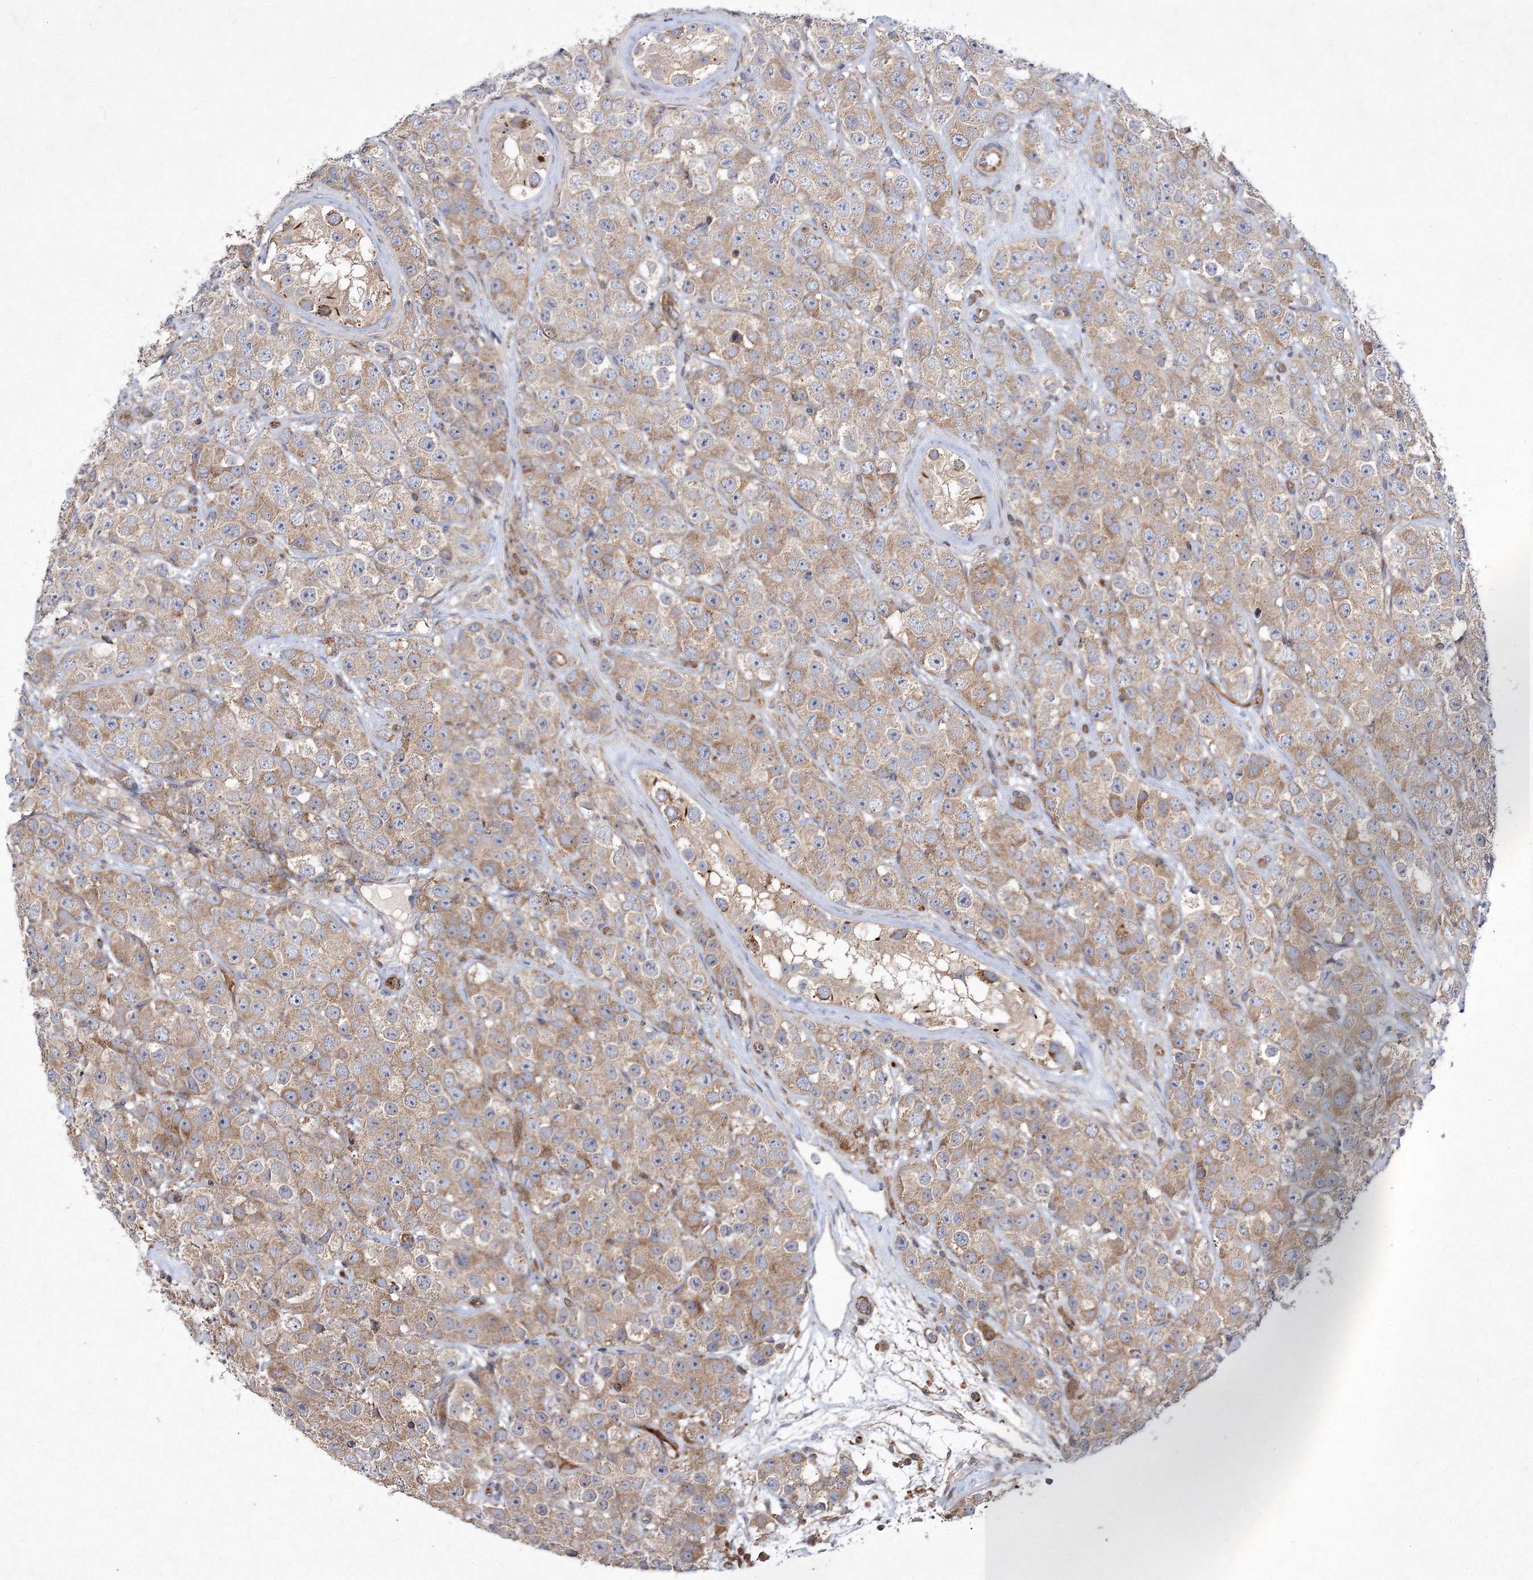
{"staining": {"intensity": "weak", "quantity": "25%-75%", "location": "cytoplasmic/membranous"}, "tissue": "testis cancer", "cell_type": "Tumor cells", "image_type": "cancer", "snomed": [{"axis": "morphology", "description": "Seminoma, NOS"}, {"axis": "topography", "description": "Testis"}], "caption": "Approximately 25%-75% of tumor cells in testis seminoma demonstrate weak cytoplasmic/membranous protein staining as visualized by brown immunohistochemical staining.", "gene": "DNAJC13", "patient": {"sex": "male", "age": 28}}